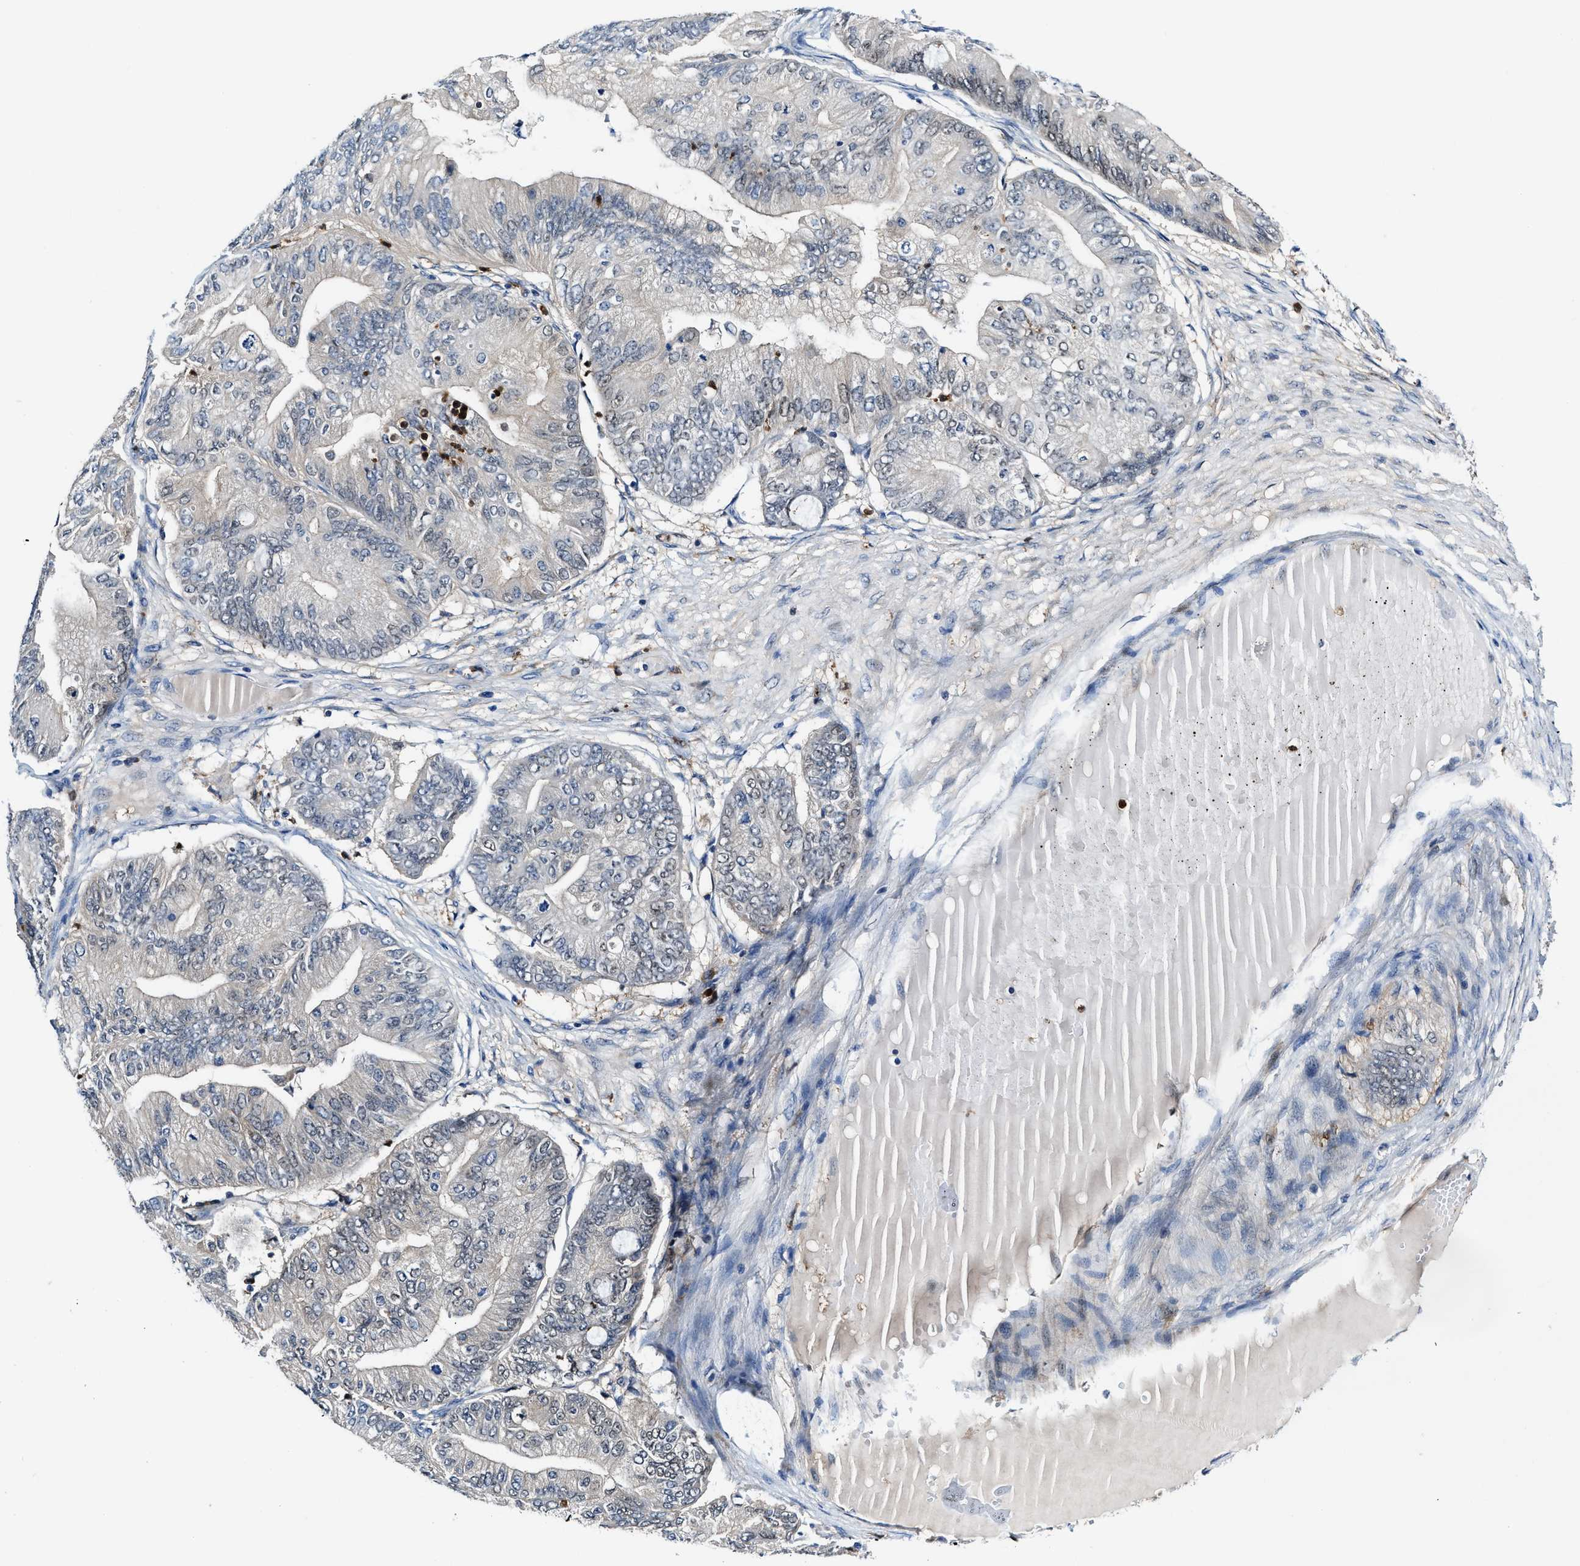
{"staining": {"intensity": "negative", "quantity": "none", "location": "none"}, "tissue": "ovarian cancer", "cell_type": "Tumor cells", "image_type": "cancer", "snomed": [{"axis": "morphology", "description": "Cystadenocarcinoma, mucinous, NOS"}, {"axis": "topography", "description": "Ovary"}], "caption": "An image of mucinous cystadenocarcinoma (ovarian) stained for a protein demonstrates no brown staining in tumor cells.", "gene": "LTA4H", "patient": {"sex": "female", "age": 61}}